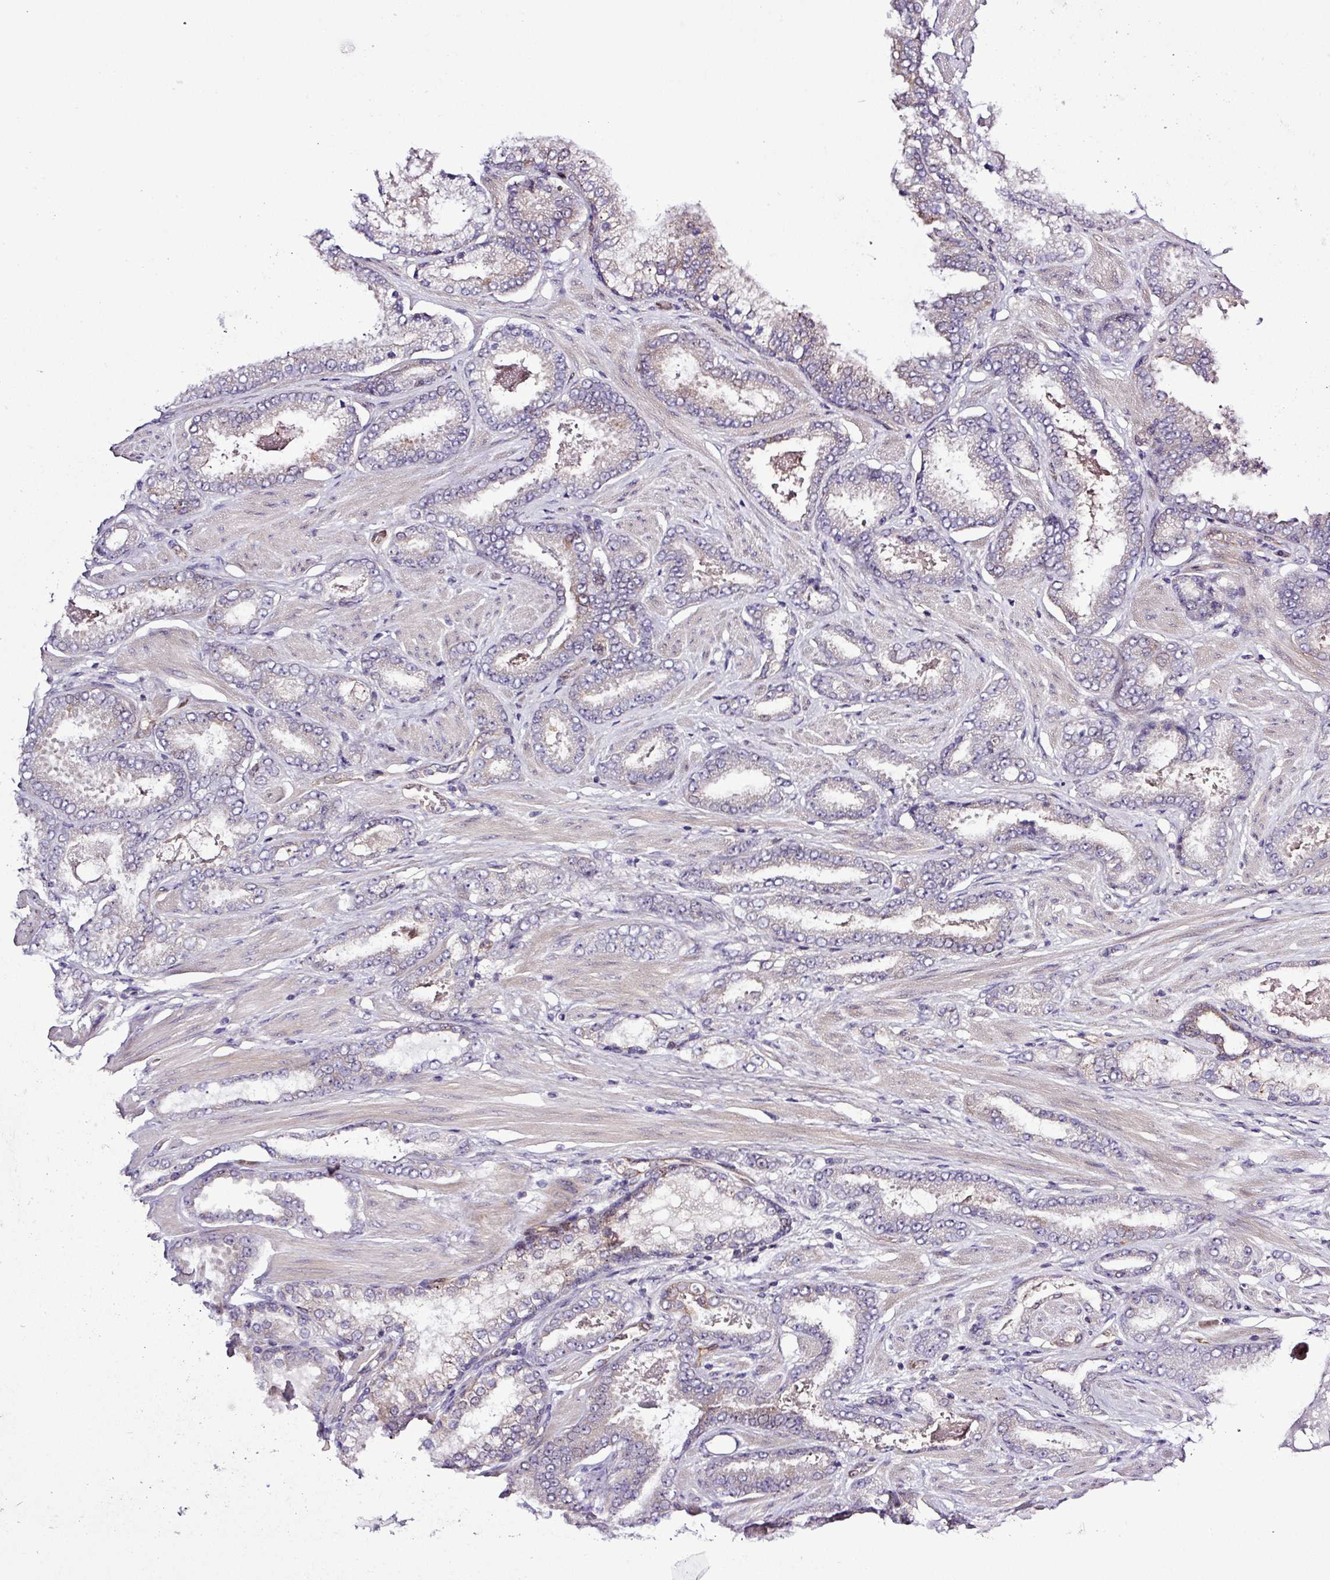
{"staining": {"intensity": "weak", "quantity": "<25%", "location": "cytoplasmic/membranous"}, "tissue": "prostate cancer", "cell_type": "Tumor cells", "image_type": "cancer", "snomed": [{"axis": "morphology", "description": "Adenocarcinoma, Low grade"}, {"axis": "topography", "description": "Prostate"}], "caption": "Prostate cancer (adenocarcinoma (low-grade)) stained for a protein using IHC reveals no expression tumor cells.", "gene": "CARHSP1", "patient": {"sex": "male", "age": 42}}